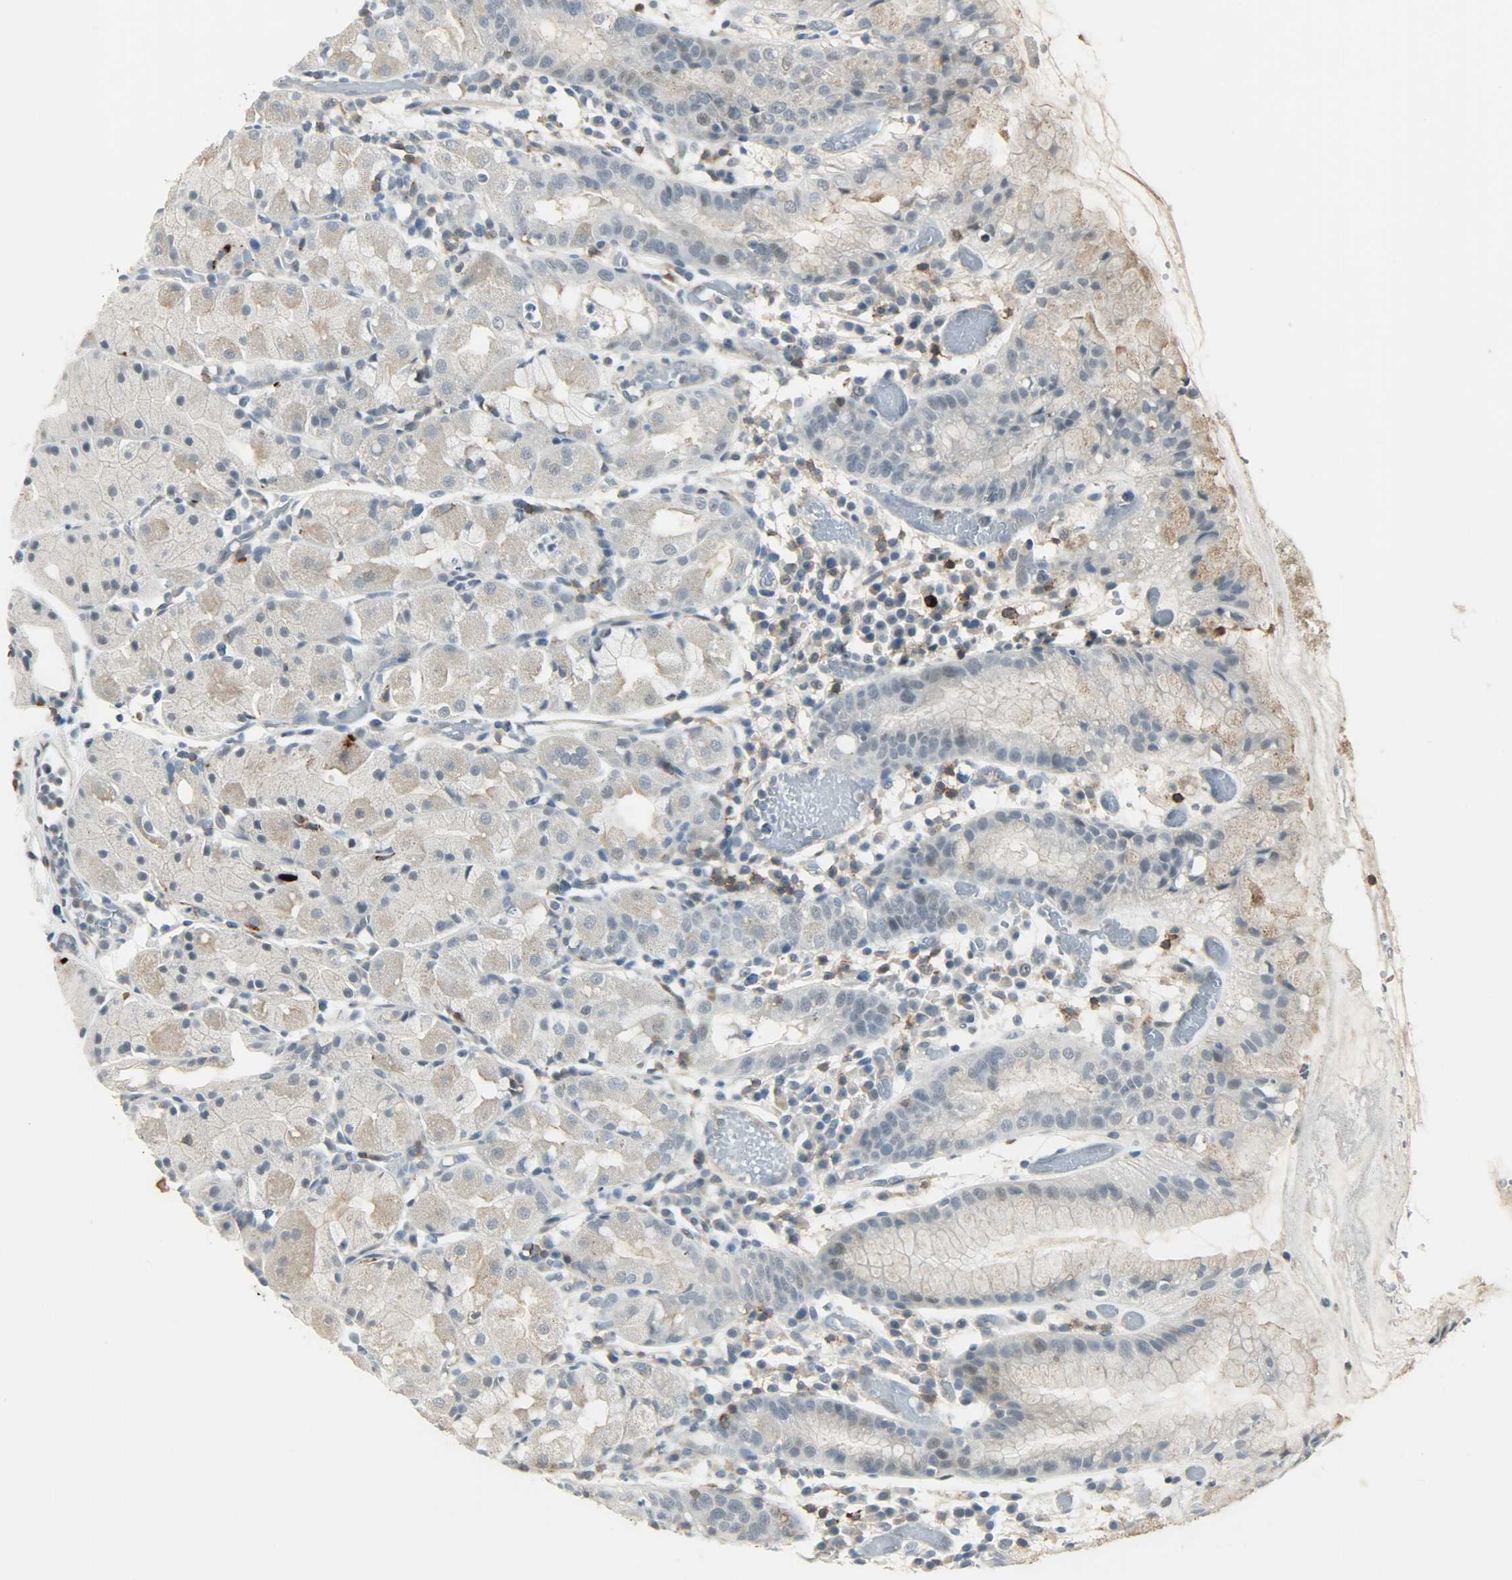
{"staining": {"intensity": "weak", "quantity": "<25%", "location": "cytoplasmic/membranous"}, "tissue": "stomach", "cell_type": "Glandular cells", "image_type": "normal", "snomed": [{"axis": "morphology", "description": "Normal tissue, NOS"}, {"axis": "topography", "description": "Stomach"}, {"axis": "topography", "description": "Stomach, lower"}], "caption": "This is a image of IHC staining of benign stomach, which shows no expression in glandular cells.", "gene": "CD4", "patient": {"sex": "female", "age": 75}}